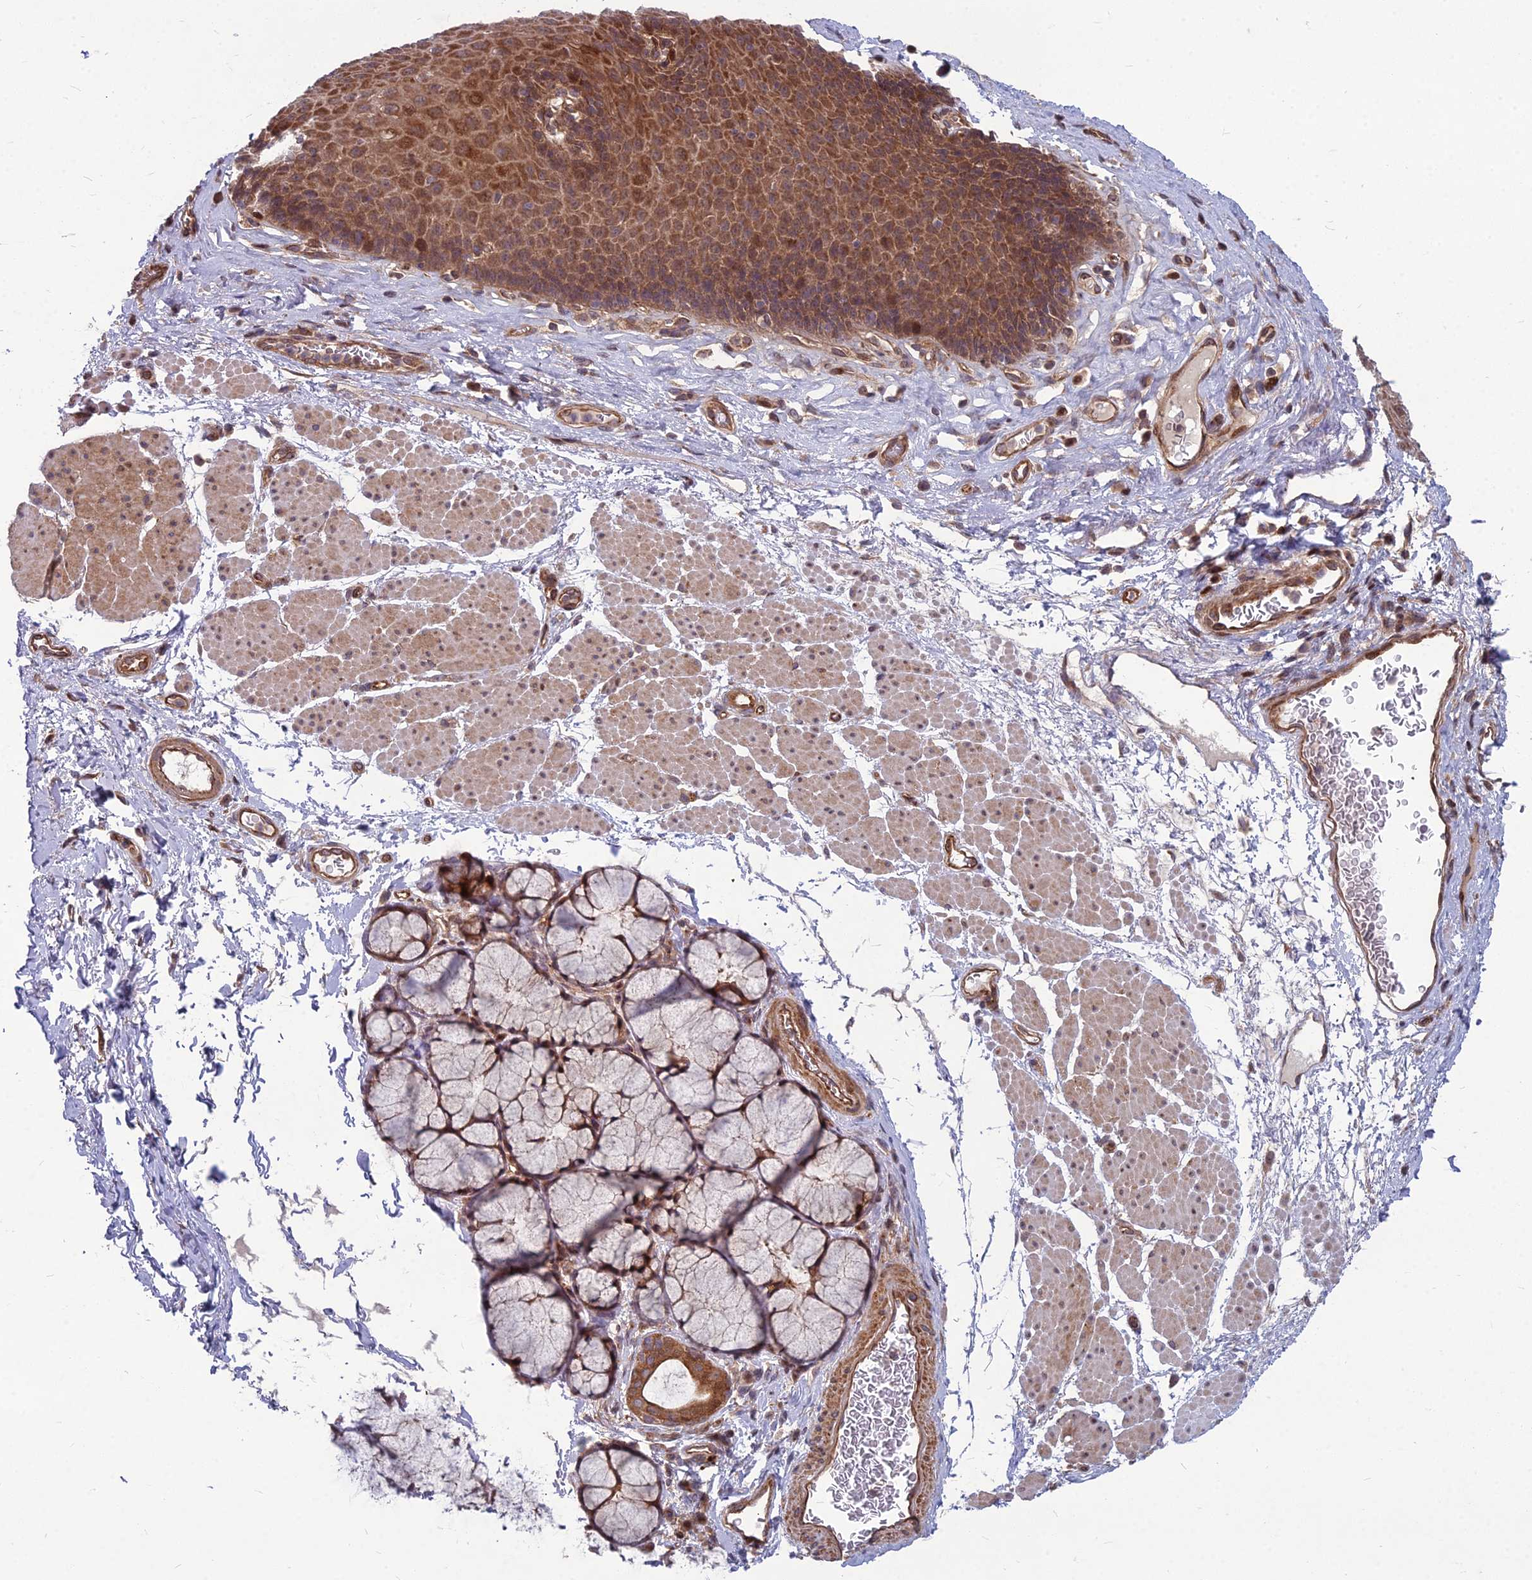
{"staining": {"intensity": "moderate", "quantity": ">75%", "location": "cytoplasmic/membranous"}, "tissue": "esophagus", "cell_type": "Squamous epithelial cells", "image_type": "normal", "snomed": [{"axis": "morphology", "description": "Normal tissue, NOS"}, {"axis": "topography", "description": "Esophagus"}], "caption": "Human esophagus stained for a protein (brown) exhibits moderate cytoplasmic/membranous positive expression in about >75% of squamous epithelial cells.", "gene": "MFSD8", "patient": {"sex": "female", "age": 66}}